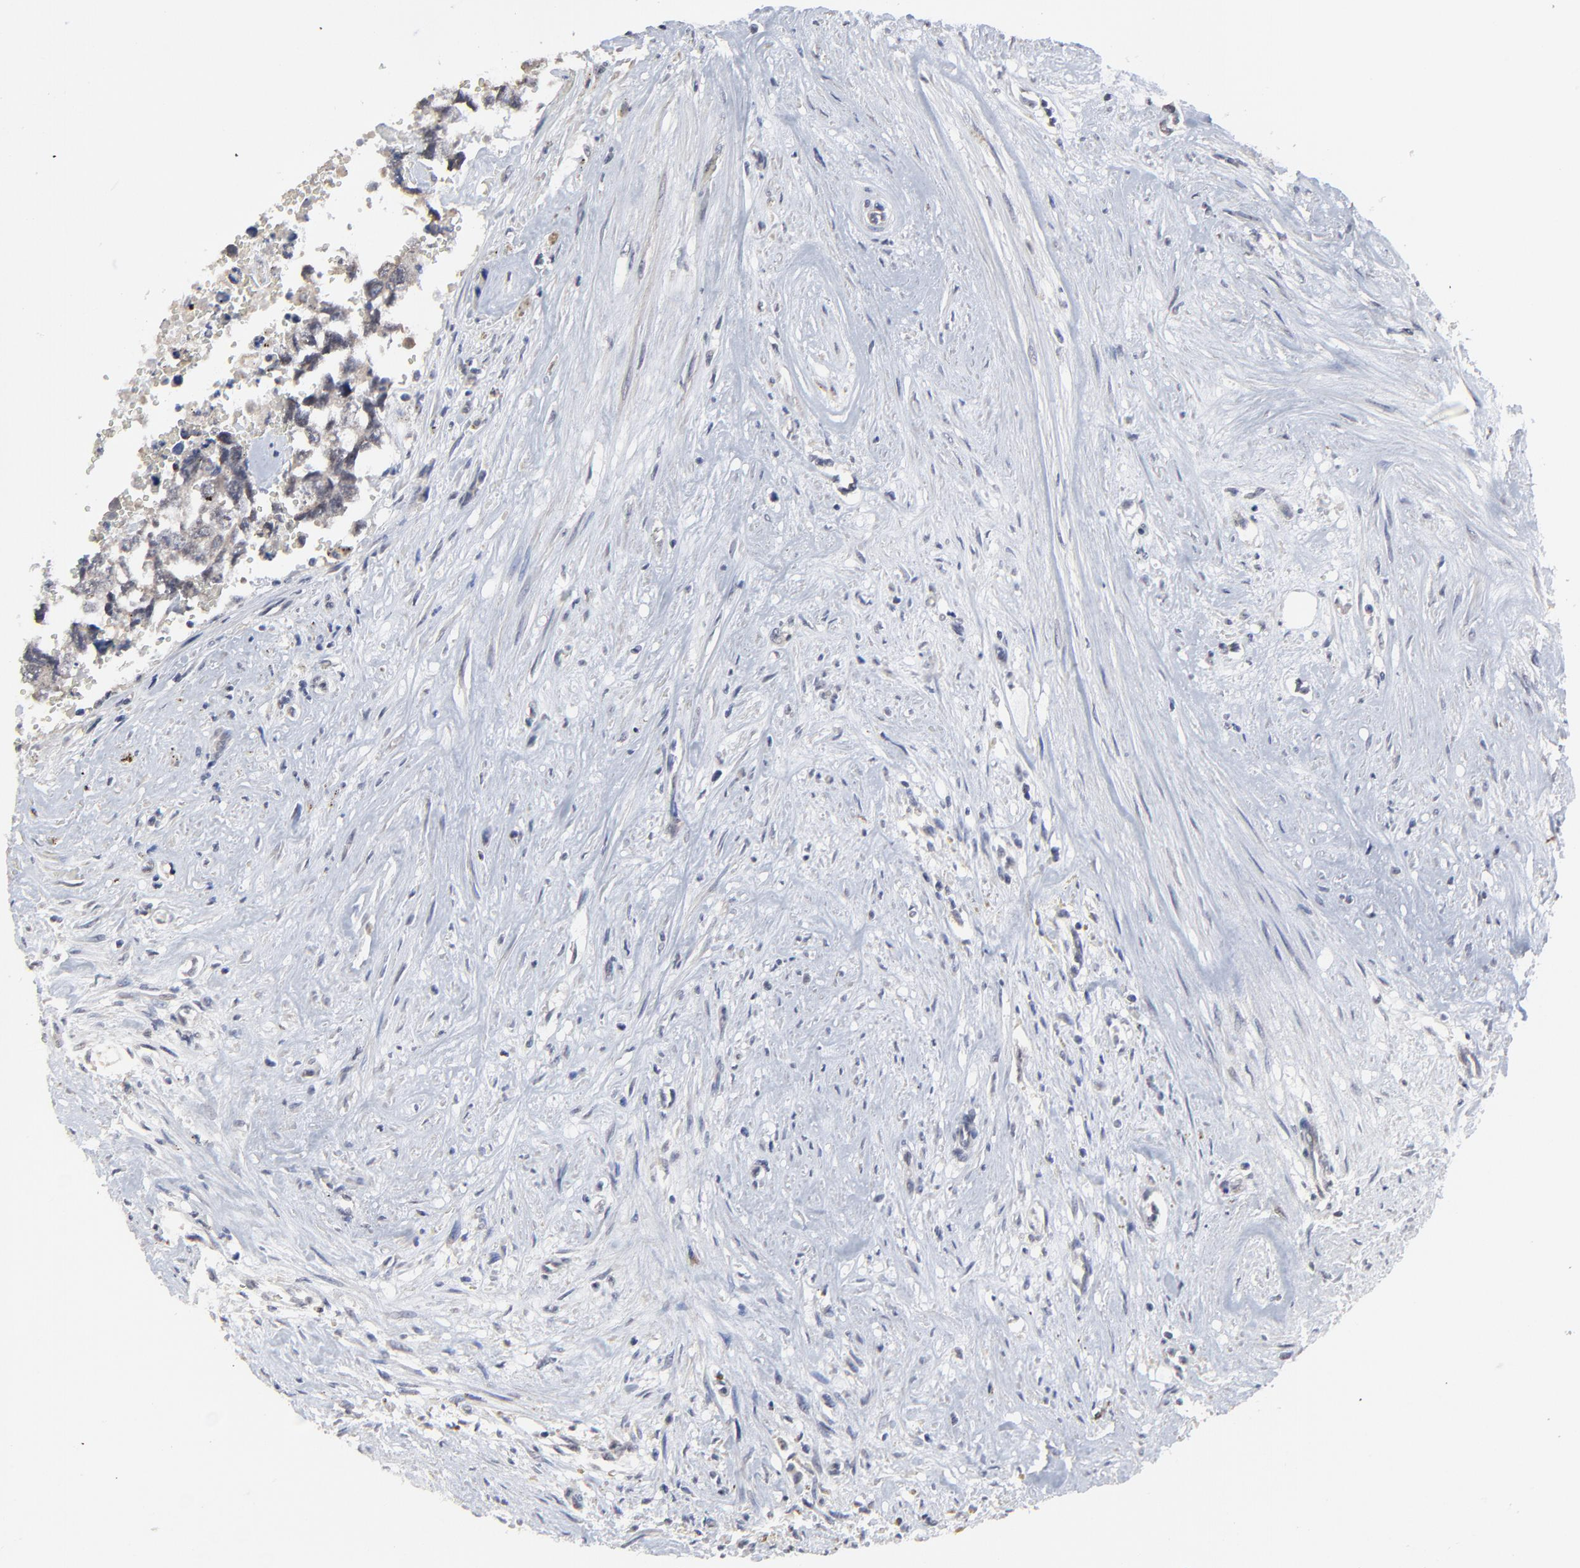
{"staining": {"intensity": "negative", "quantity": "none", "location": "none"}, "tissue": "testis cancer", "cell_type": "Tumor cells", "image_type": "cancer", "snomed": [{"axis": "morphology", "description": "Carcinoma, Embryonal, NOS"}, {"axis": "topography", "description": "Testis"}], "caption": "This is a micrograph of immunohistochemistry staining of testis embryonal carcinoma, which shows no expression in tumor cells. (DAB (3,3'-diaminobenzidine) IHC visualized using brightfield microscopy, high magnification).", "gene": "FAM199X", "patient": {"sex": "male", "age": 31}}